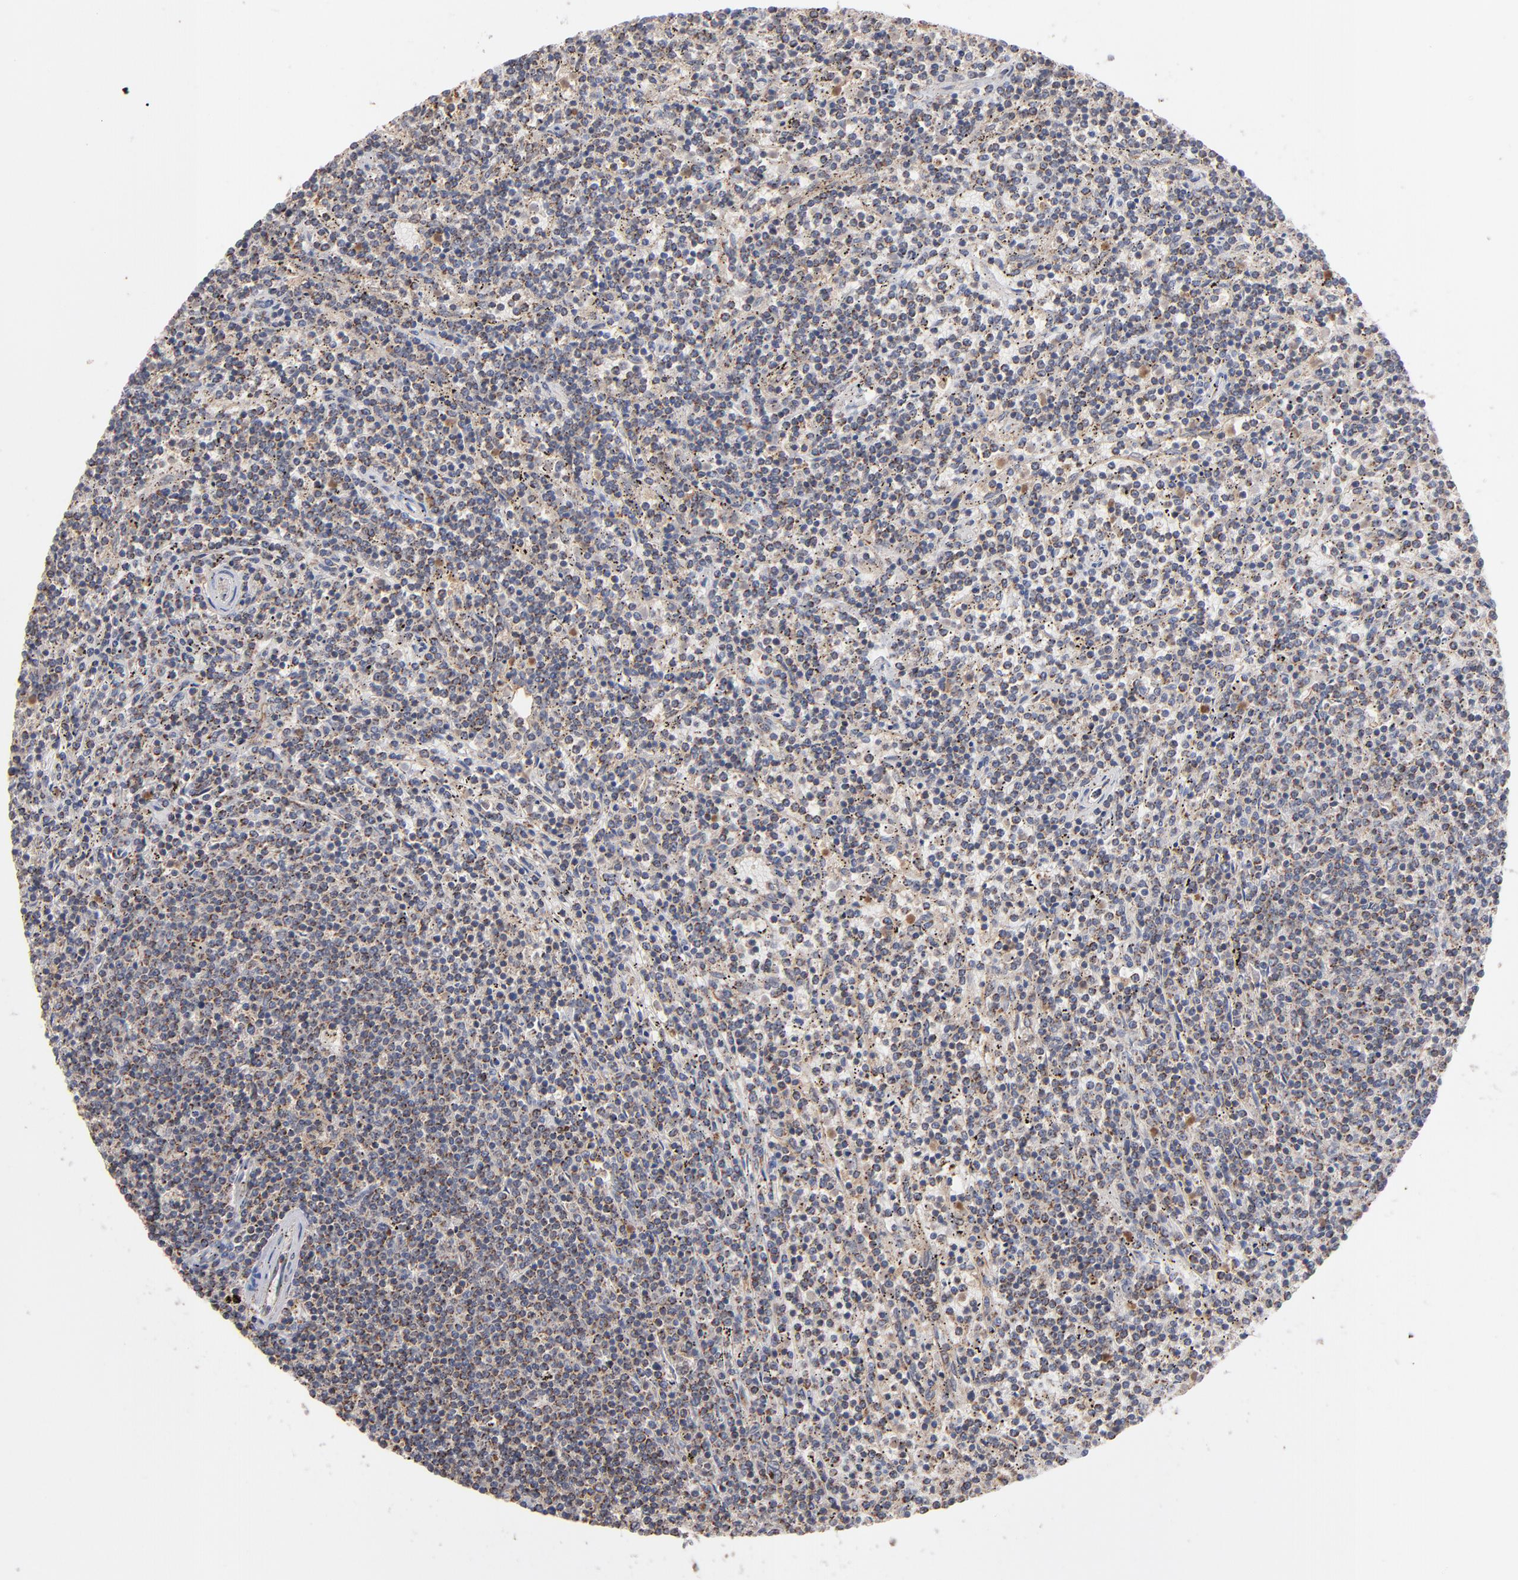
{"staining": {"intensity": "moderate", "quantity": "25%-75%", "location": "cytoplasmic/membranous"}, "tissue": "lymphoma", "cell_type": "Tumor cells", "image_type": "cancer", "snomed": [{"axis": "morphology", "description": "Malignant lymphoma, non-Hodgkin's type, Low grade"}, {"axis": "topography", "description": "Spleen"}], "caption": "There is medium levels of moderate cytoplasmic/membranous staining in tumor cells of malignant lymphoma, non-Hodgkin's type (low-grade), as demonstrated by immunohistochemical staining (brown color).", "gene": "MIPOL1", "patient": {"sex": "female", "age": 50}}